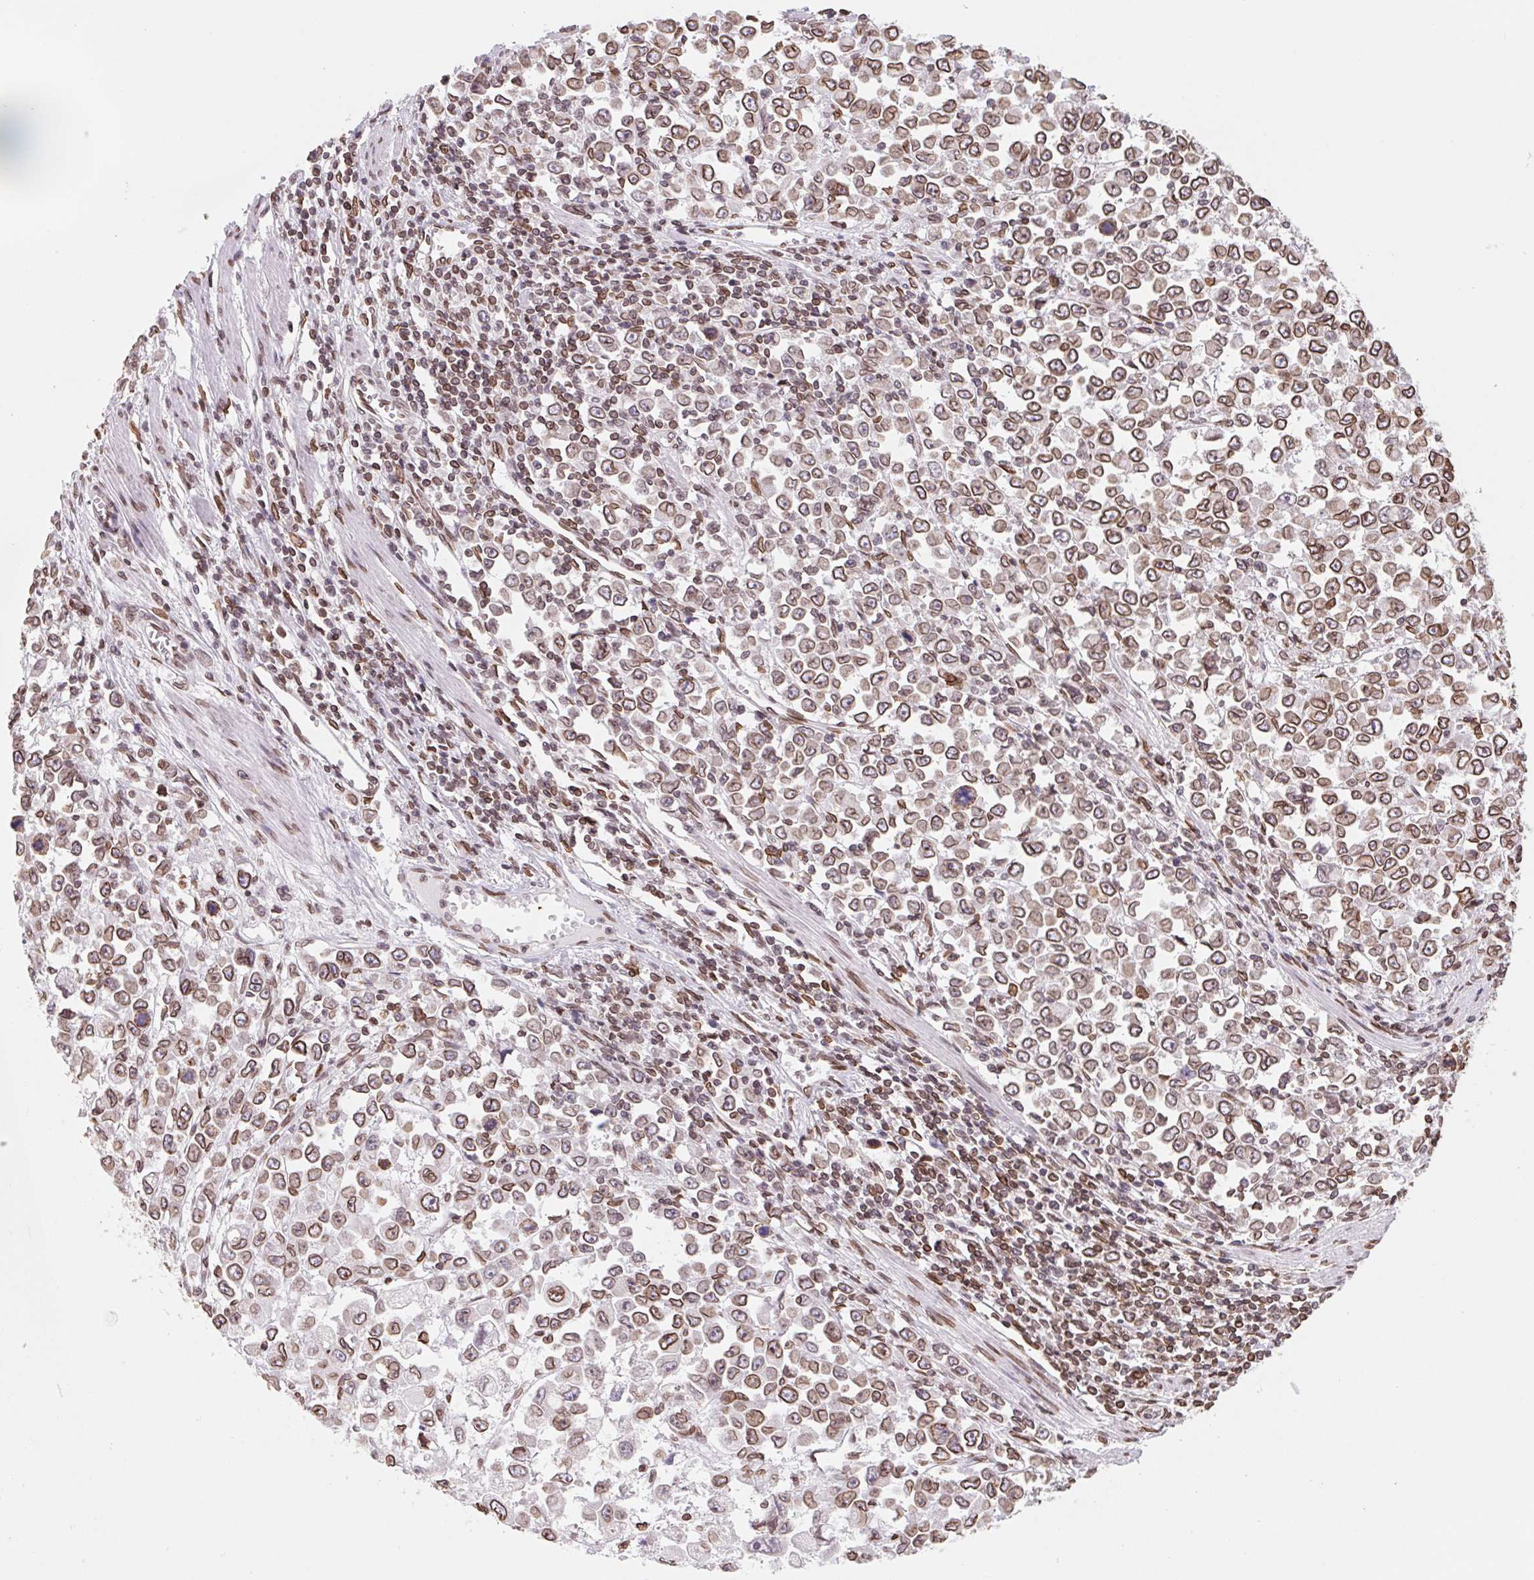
{"staining": {"intensity": "strong", "quantity": ">75%", "location": "cytoplasmic/membranous,nuclear"}, "tissue": "stomach cancer", "cell_type": "Tumor cells", "image_type": "cancer", "snomed": [{"axis": "morphology", "description": "Adenocarcinoma, NOS"}, {"axis": "topography", "description": "Stomach, upper"}], "caption": "This image demonstrates IHC staining of human stomach cancer (adenocarcinoma), with high strong cytoplasmic/membranous and nuclear staining in about >75% of tumor cells.", "gene": "LMNB2", "patient": {"sex": "male", "age": 70}}